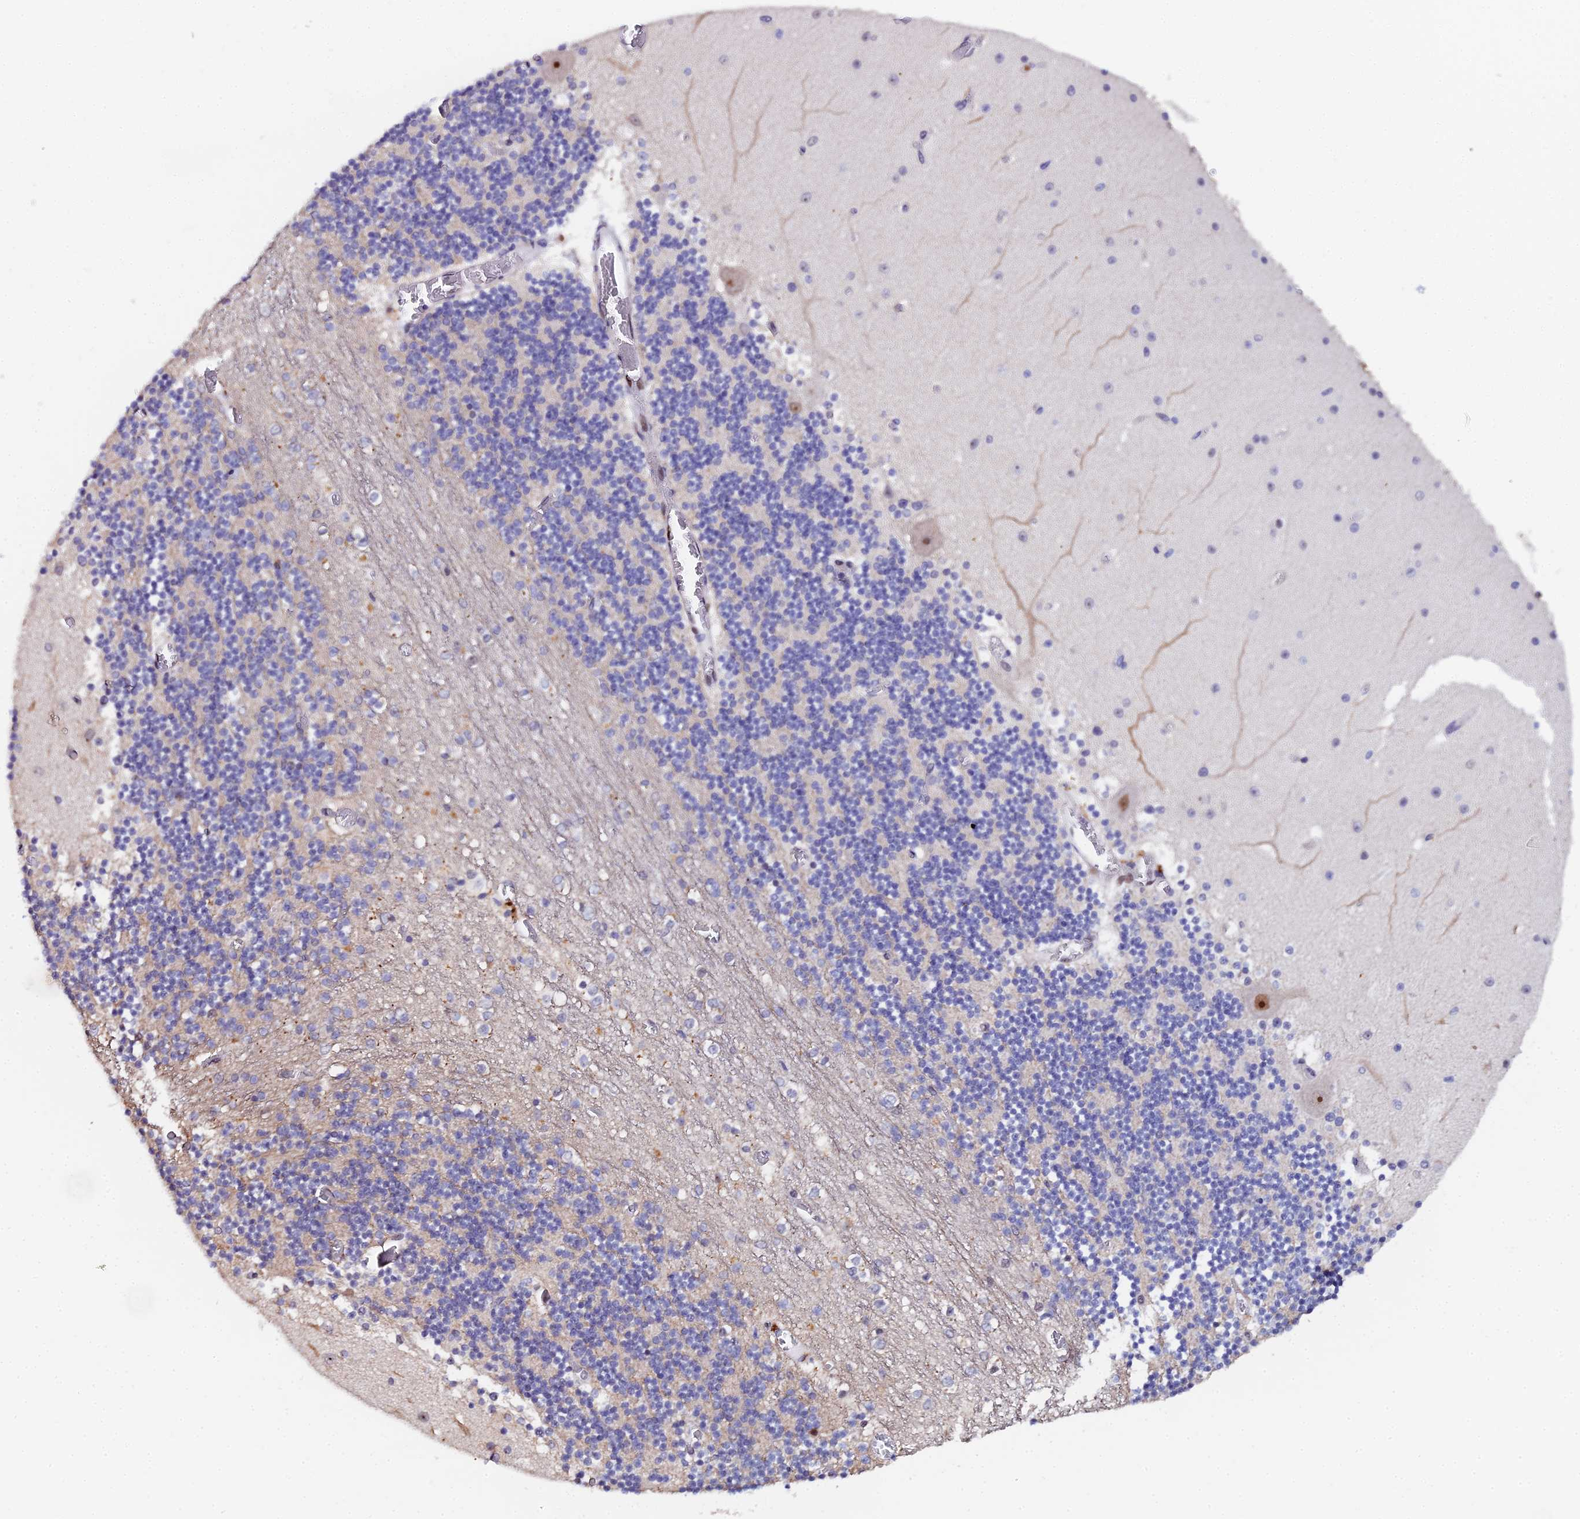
{"staining": {"intensity": "weak", "quantity": "25%-75%", "location": "cytoplasmic/membranous"}, "tissue": "cerebellum", "cell_type": "Cells in granular layer", "image_type": "normal", "snomed": [{"axis": "morphology", "description": "Normal tissue, NOS"}, {"axis": "topography", "description": "Cerebellum"}], "caption": "High-power microscopy captured an immunohistochemistry (IHC) micrograph of unremarkable cerebellum, revealing weak cytoplasmic/membranous positivity in approximately 25%-75% of cells in granular layer.", "gene": "TIFA", "patient": {"sex": "female", "age": 28}}